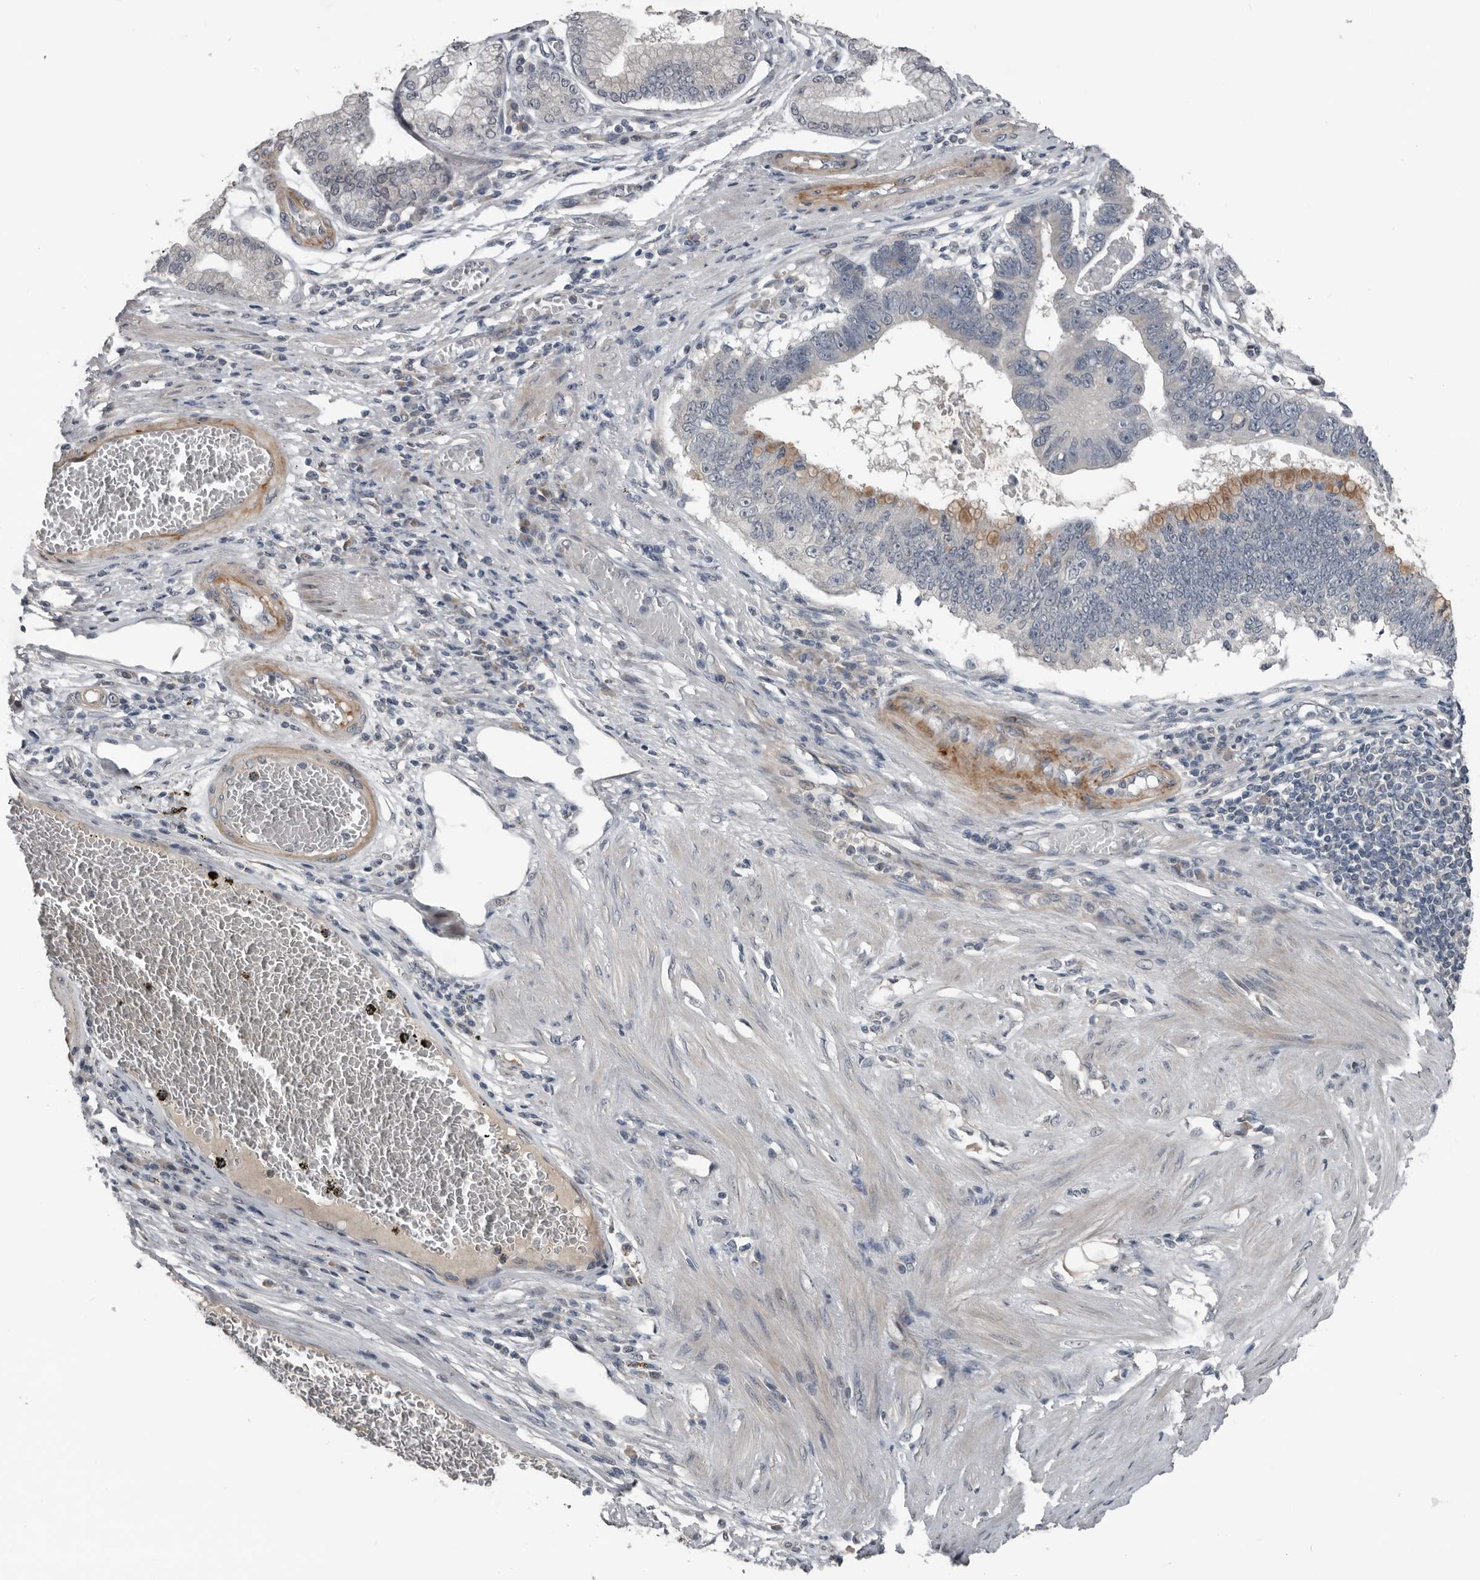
{"staining": {"intensity": "moderate", "quantity": "<25%", "location": "cytoplasmic/membranous"}, "tissue": "stomach cancer", "cell_type": "Tumor cells", "image_type": "cancer", "snomed": [{"axis": "morphology", "description": "Adenocarcinoma, NOS"}, {"axis": "topography", "description": "Stomach"}], "caption": "Immunohistochemistry (DAB (3,3'-diaminobenzidine)) staining of adenocarcinoma (stomach) reveals moderate cytoplasmic/membranous protein expression in approximately <25% of tumor cells.", "gene": "C1orf216", "patient": {"sex": "male", "age": 59}}